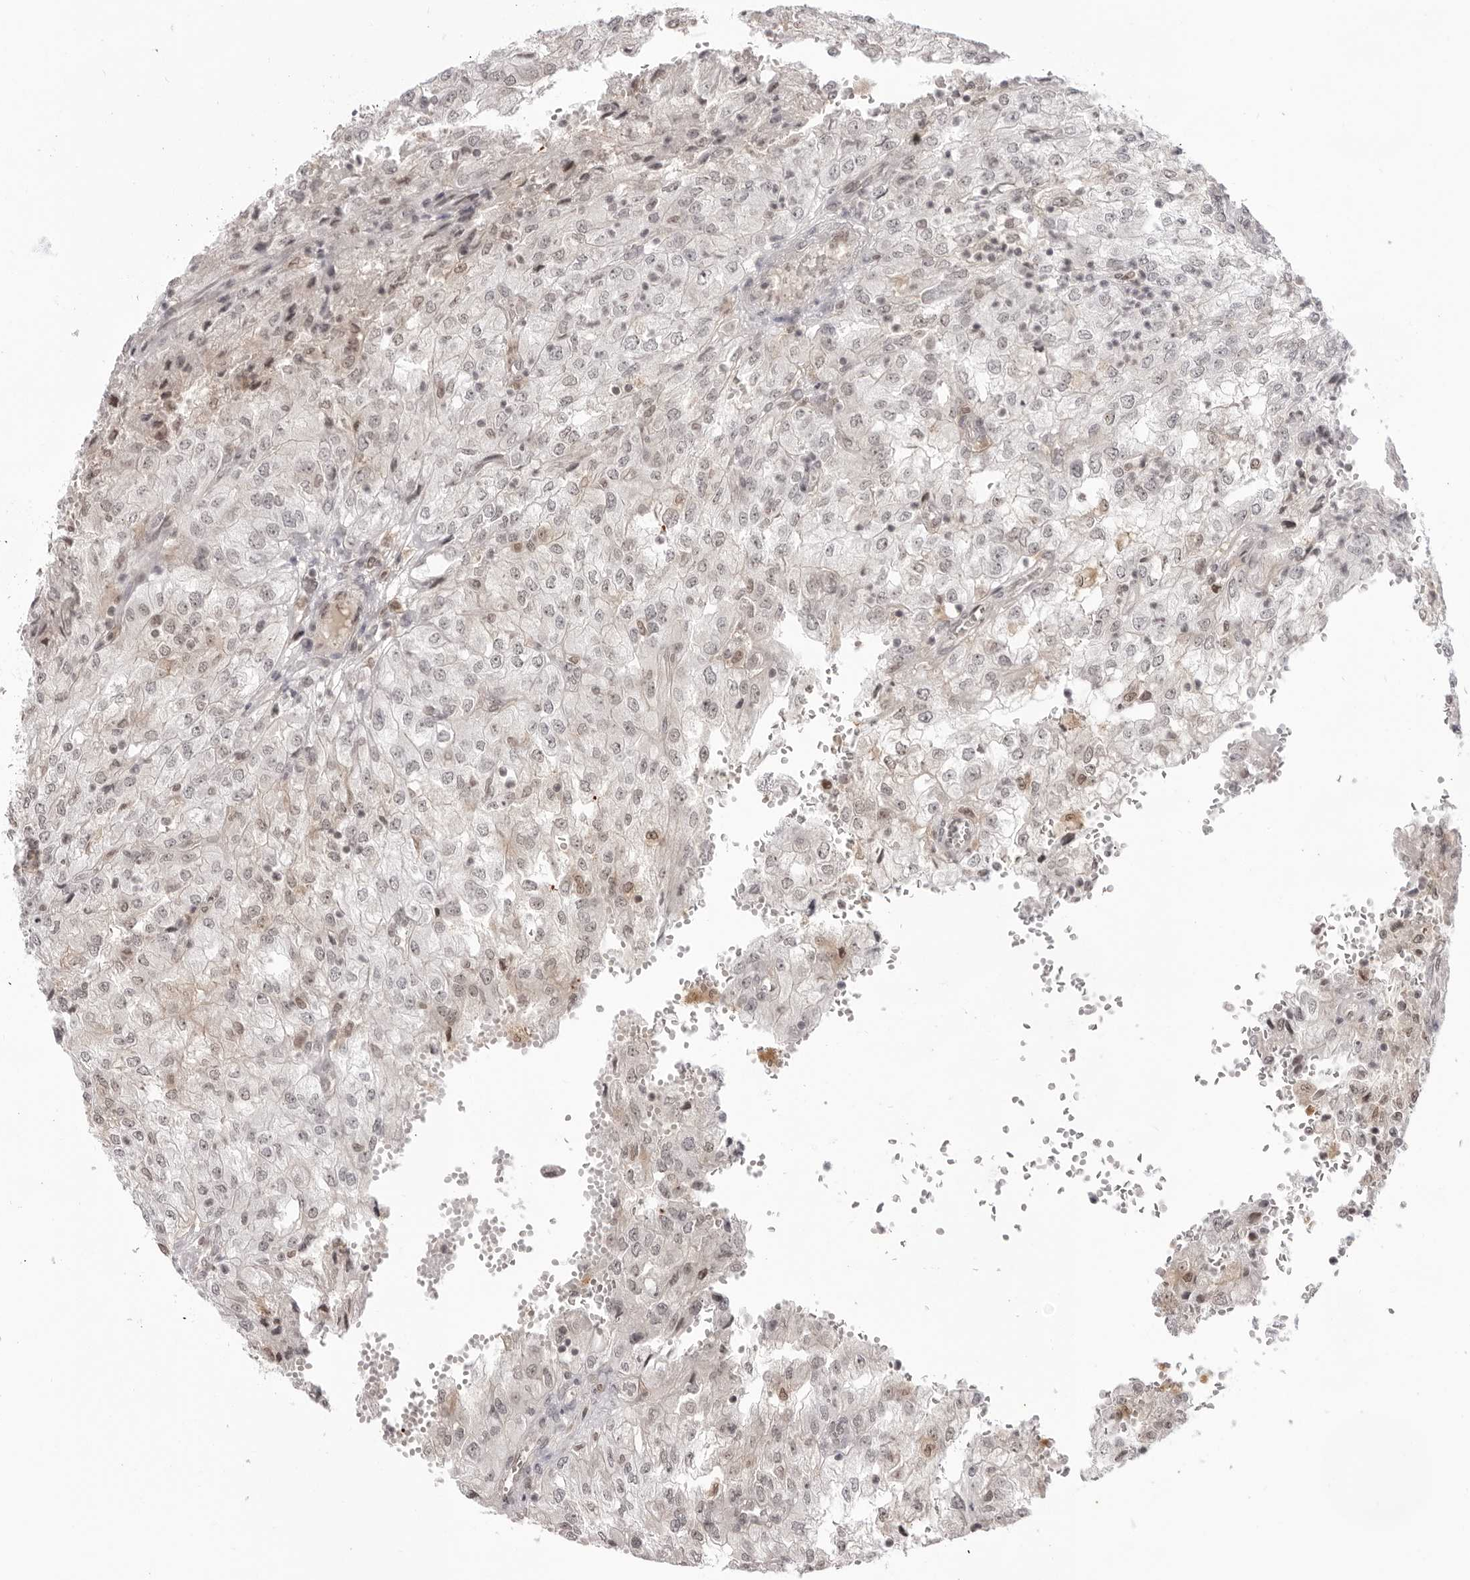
{"staining": {"intensity": "weak", "quantity": "<25%", "location": "nuclear"}, "tissue": "renal cancer", "cell_type": "Tumor cells", "image_type": "cancer", "snomed": [{"axis": "morphology", "description": "Adenocarcinoma, NOS"}, {"axis": "topography", "description": "Kidney"}], "caption": "Tumor cells show no significant protein positivity in renal cancer. Nuclei are stained in blue.", "gene": "SRGAP2", "patient": {"sex": "female", "age": 54}}